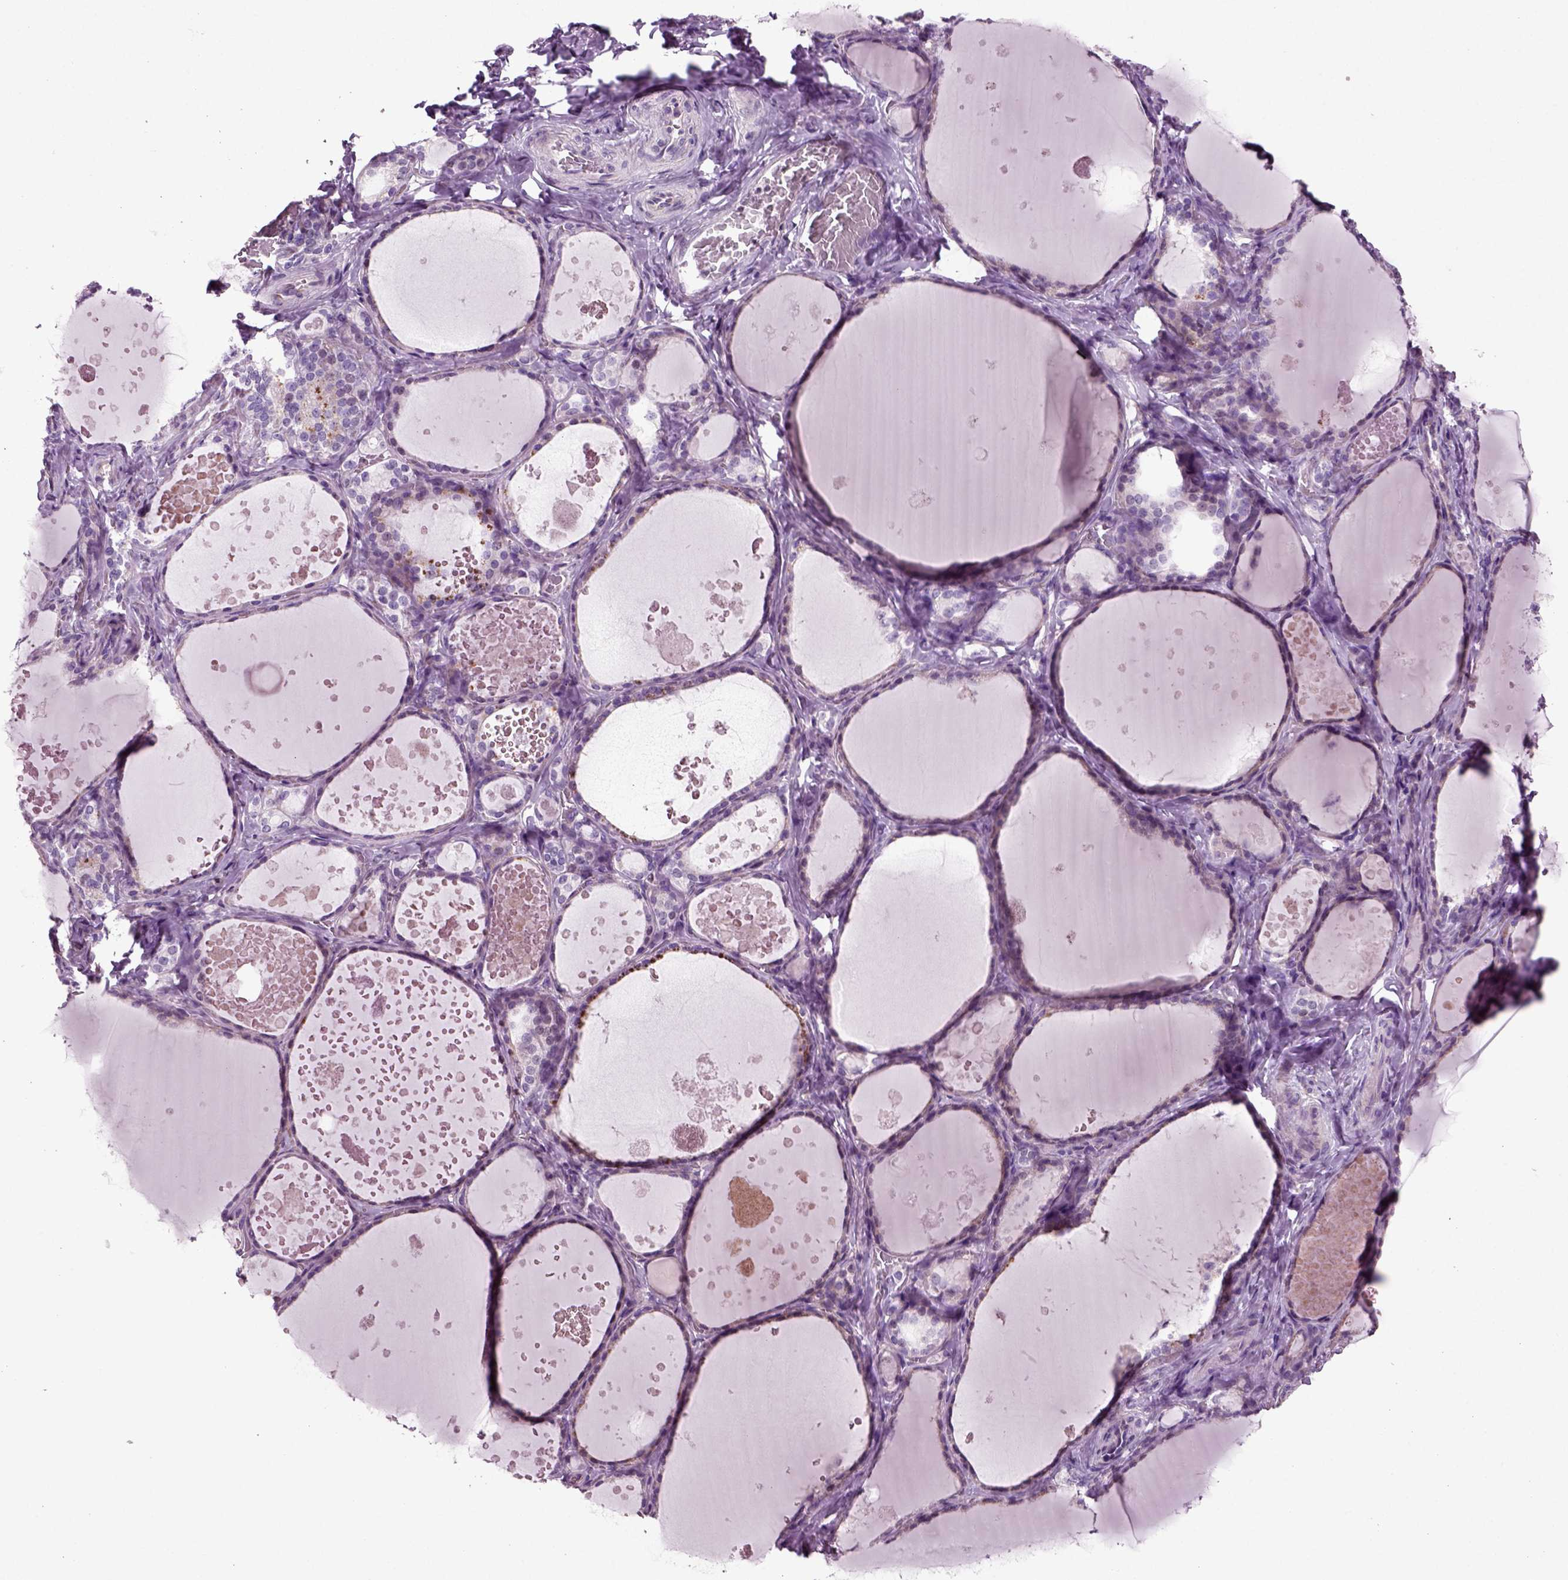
{"staining": {"intensity": "weak", "quantity": "25%-75%", "location": "cytoplasmic/membranous"}, "tissue": "thyroid gland", "cell_type": "Glandular cells", "image_type": "normal", "snomed": [{"axis": "morphology", "description": "Normal tissue, NOS"}, {"axis": "topography", "description": "Thyroid gland"}], "caption": "Immunohistochemistry (IHC) staining of unremarkable thyroid gland, which exhibits low levels of weak cytoplasmic/membranous staining in about 25%-75% of glandular cells indicating weak cytoplasmic/membranous protein positivity. The staining was performed using DAB (brown) for protein detection and nuclei were counterstained in hematoxylin (blue).", "gene": "ARID3A", "patient": {"sex": "female", "age": 56}}